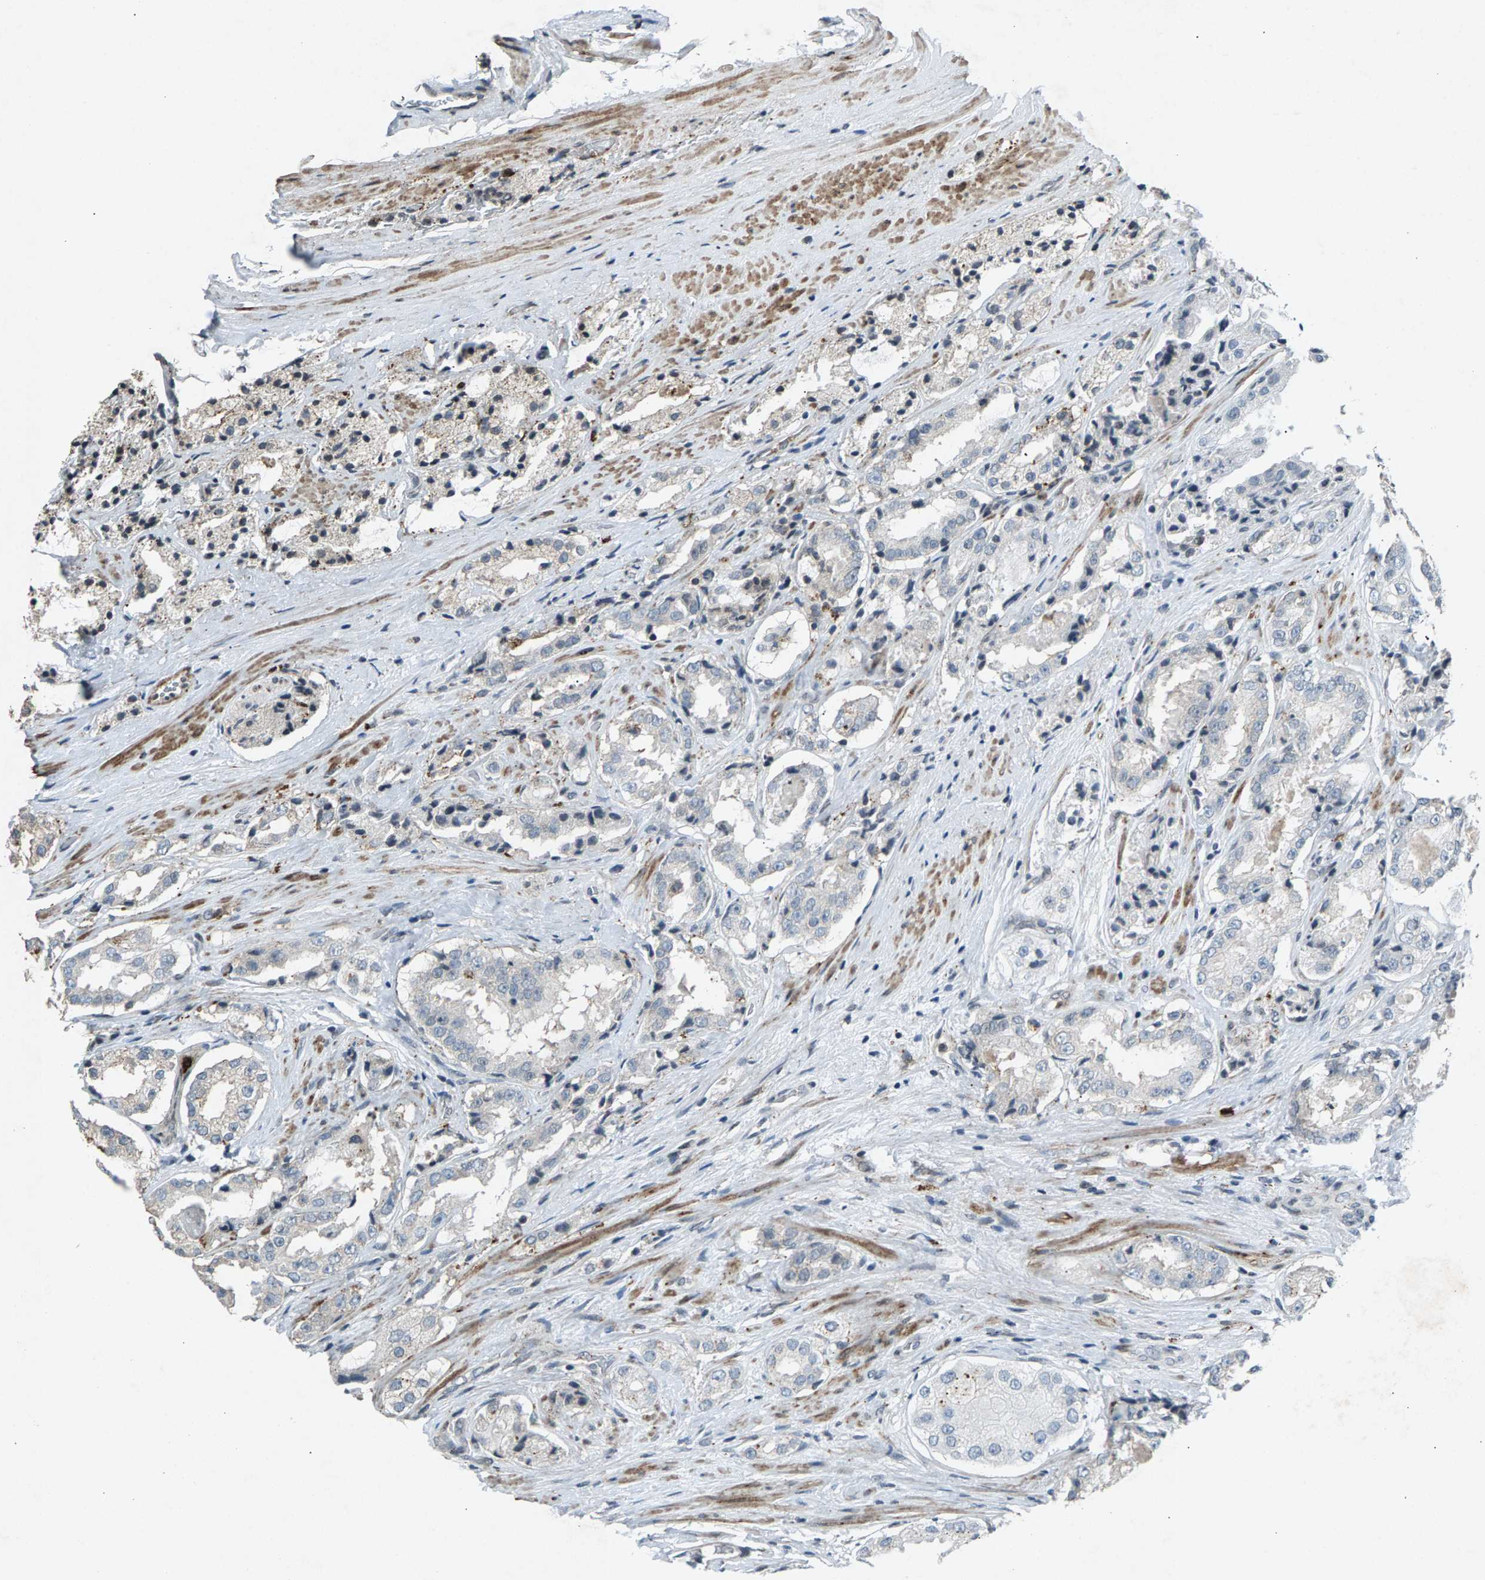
{"staining": {"intensity": "negative", "quantity": "none", "location": "none"}, "tissue": "prostate cancer", "cell_type": "Tumor cells", "image_type": "cancer", "snomed": [{"axis": "morphology", "description": "Adenocarcinoma, High grade"}, {"axis": "topography", "description": "Prostate"}], "caption": "IHC photomicrograph of neoplastic tissue: high-grade adenocarcinoma (prostate) stained with DAB (3,3'-diaminobenzidine) reveals no significant protein expression in tumor cells.", "gene": "ZPR1", "patient": {"sex": "male", "age": 73}}